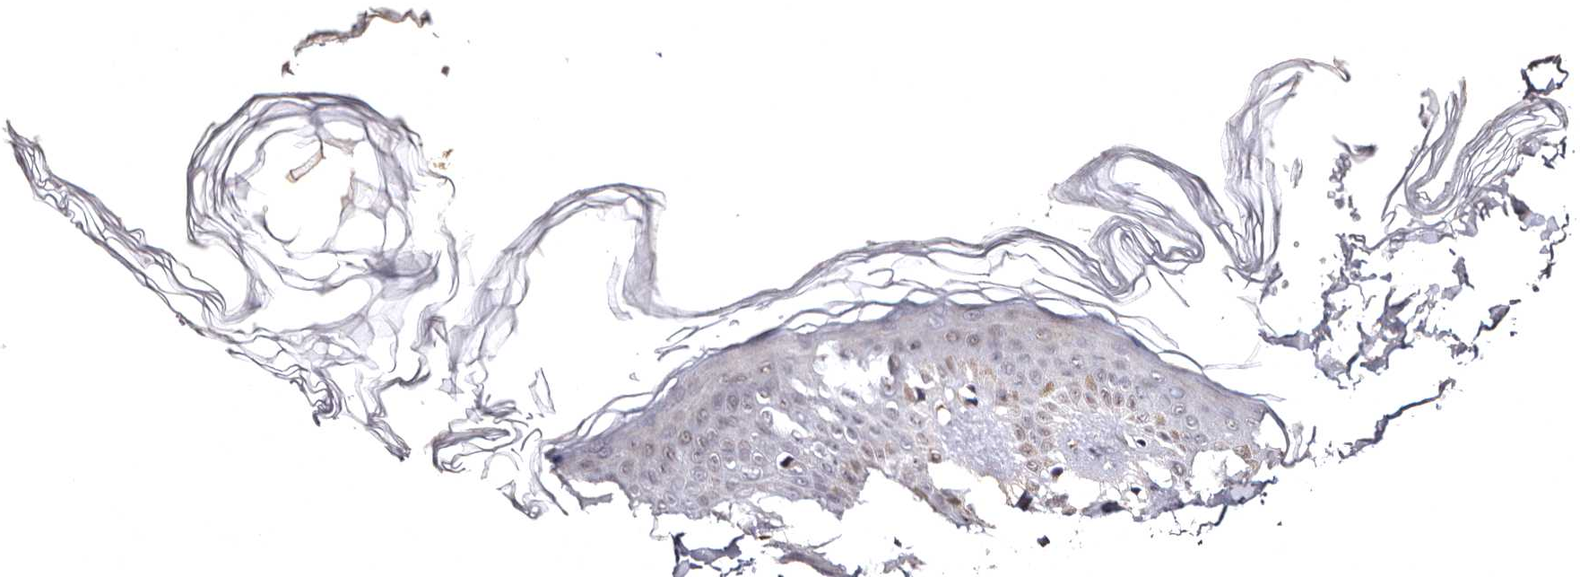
{"staining": {"intensity": "moderate", "quantity": "<25%", "location": "cytoplasmic/membranous,nuclear"}, "tissue": "skin", "cell_type": "Keratinocytes", "image_type": "normal", "snomed": [{"axis": "morphology", "description": "Normal tissue, NOS"}, {"axis": "morphology", "description": "Neoplasm, benign, NOS"}, {"axis": "topography", "description": "Skin"}, {"axis": "topography", "description": "Soft tissue"}], "caption": "Immunohistochemistry histopathology image of unremarkable skin: human skin stained using immunohistochemistry (IHC) demonstrates low levels of moderate protein expression localized specifically in the cytoplasmic/membranous,nuclear of keratinocytes, appearing as a cytoplasmic/membranous,nuclear brown color.", "gene": "FAM91A1", "patient": {"sex": "male", "age": 26}}